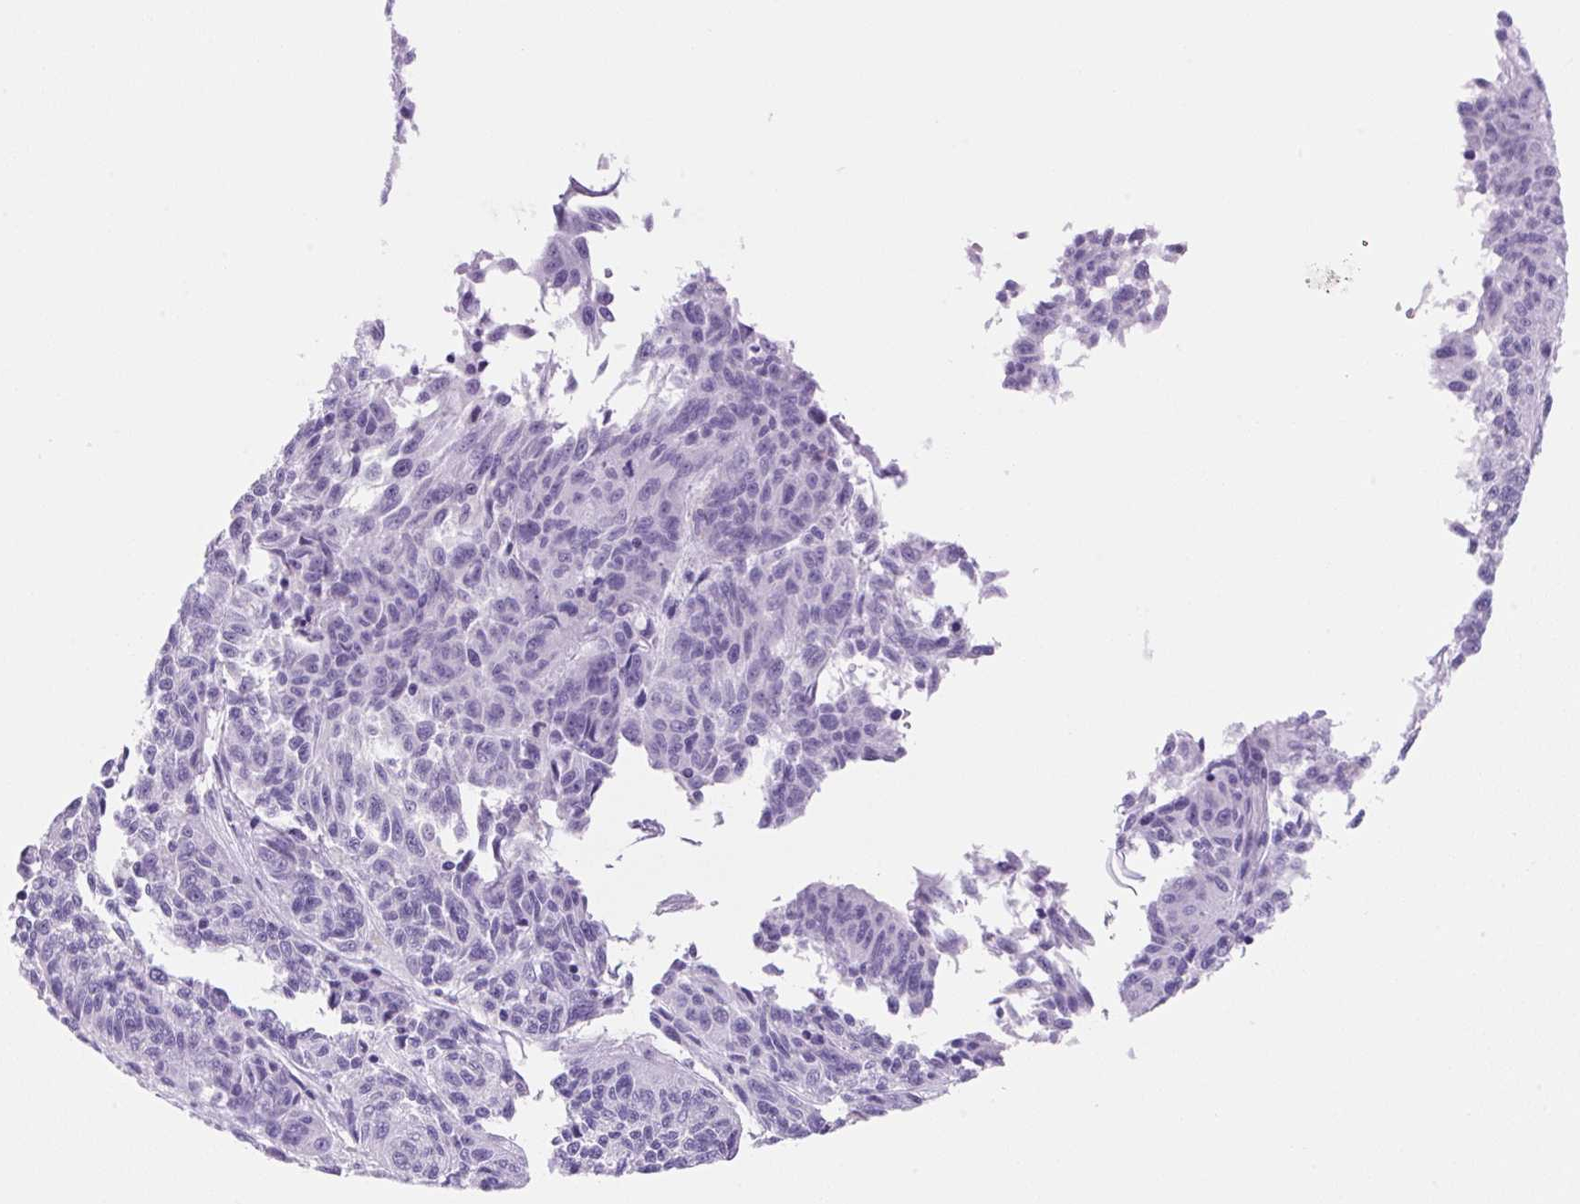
{"staining": {"intensity": "negative", "quantity": "none", "location": "none"}, "tissue": "melanoma", "cell_type": "Tumor cells", "image_type": "cancer", "snomed": [{"axis": "morphology", "description": "Malignant melanoma, NOS"}, {"axis": "topography", "description": "Skin"}], "caption": "The histopathology image reveals no staining of tumor cells in melanoma.", "gene": "PRRT1", "patient": {"sex": "male", "age": 53}}